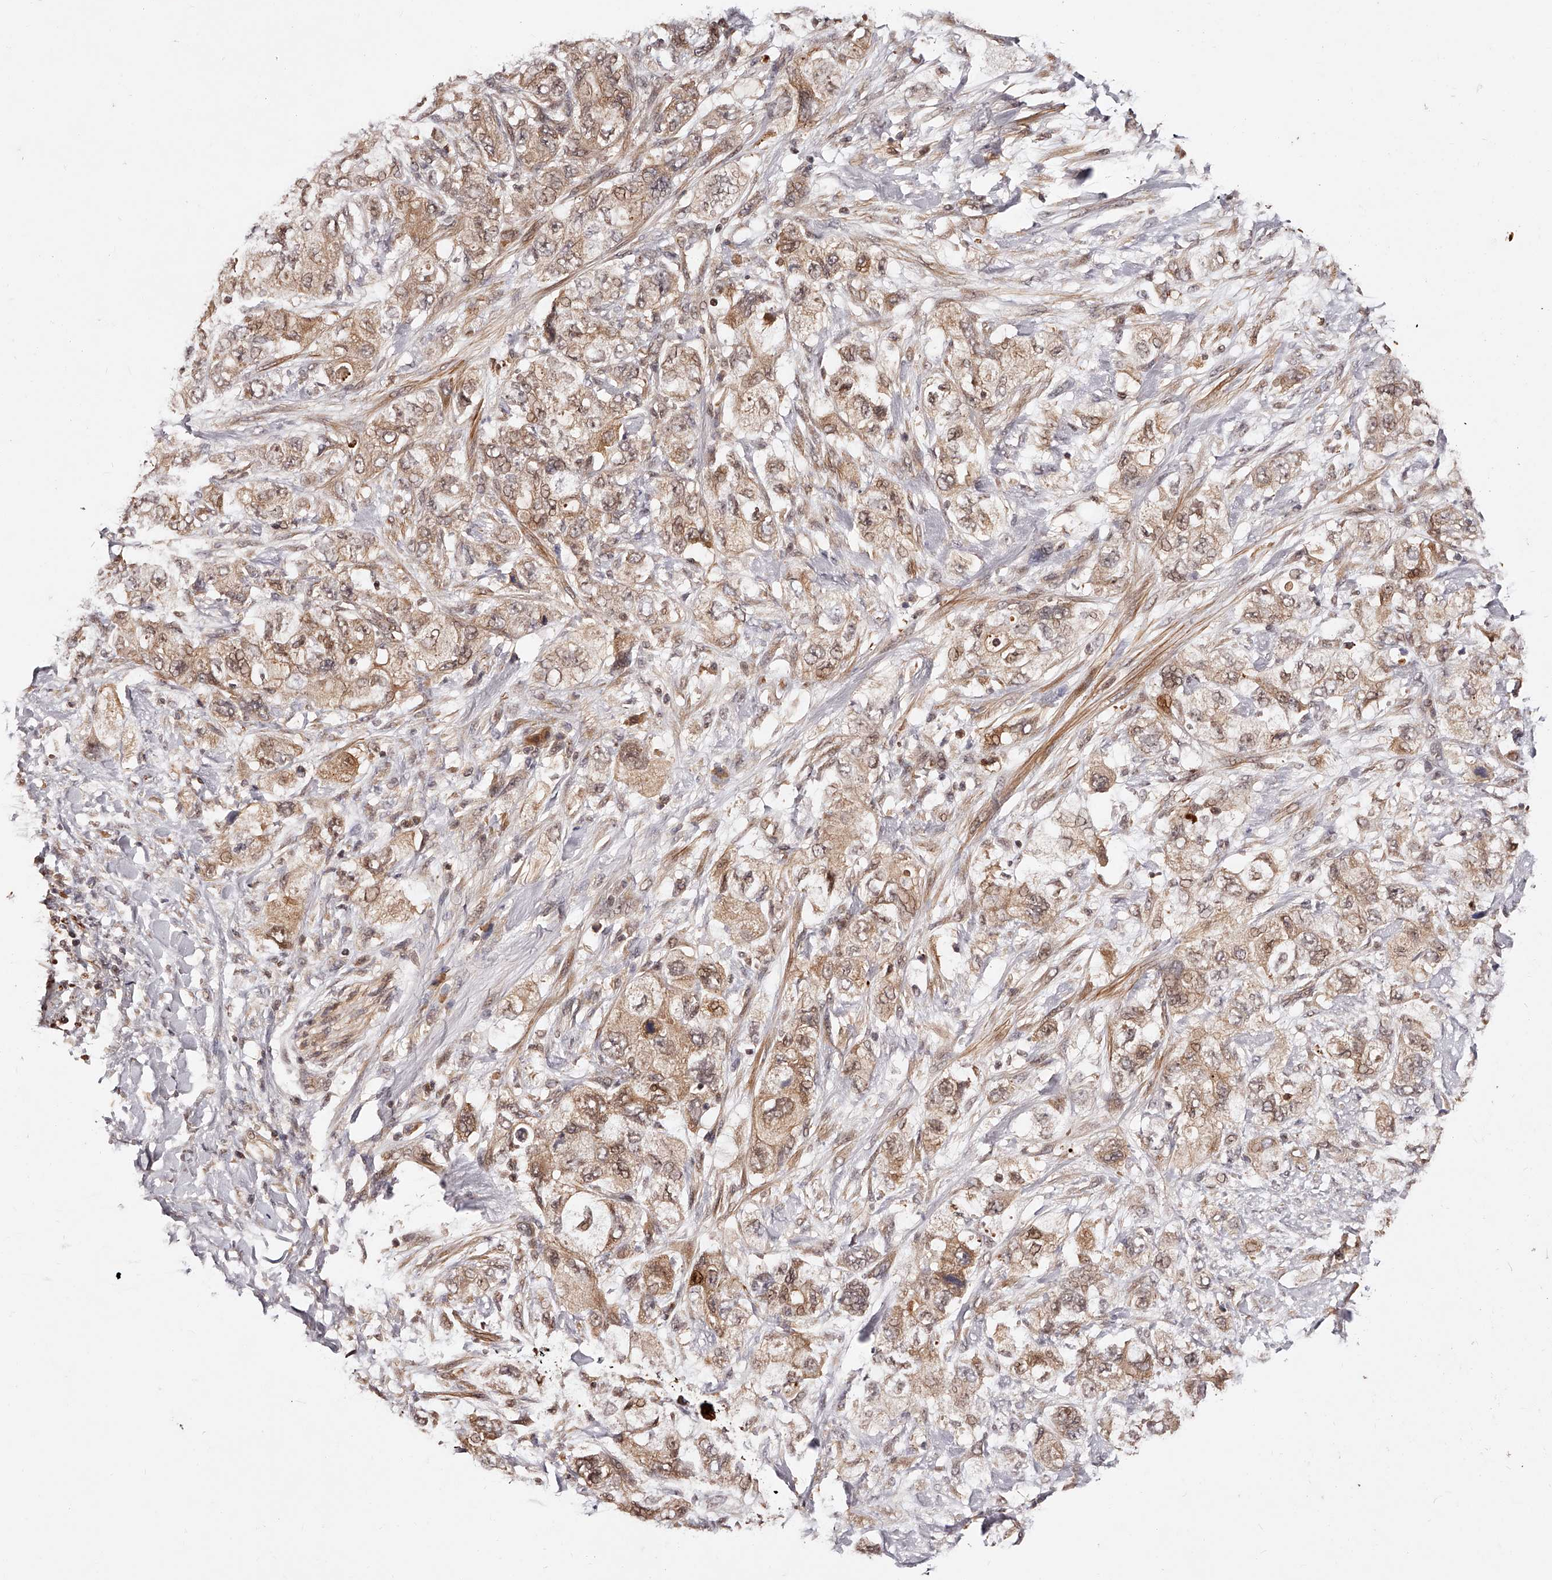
{"staining": {"intensity": "weak", "quantity": ">75%", "location": "cytoplasmic/membranous,nuclear"}, "tissue": "pancreatic cancer", "cell_type": "Tumor cells", "image_type": "cancer", "snomed": [{"axis": "morphology", "description": "Adenocarcinoma, NOS"}, {"axis": "topography", "description": "Pancreas"}], "caption": "A photomicrograph of pancreatic cancer stained for a protein reveals weak cytoplasmic/membranous and nuclear brown staining in tumor cells.", "gene": "CUL7", "patient": {"sex": "female", "age": 73}}